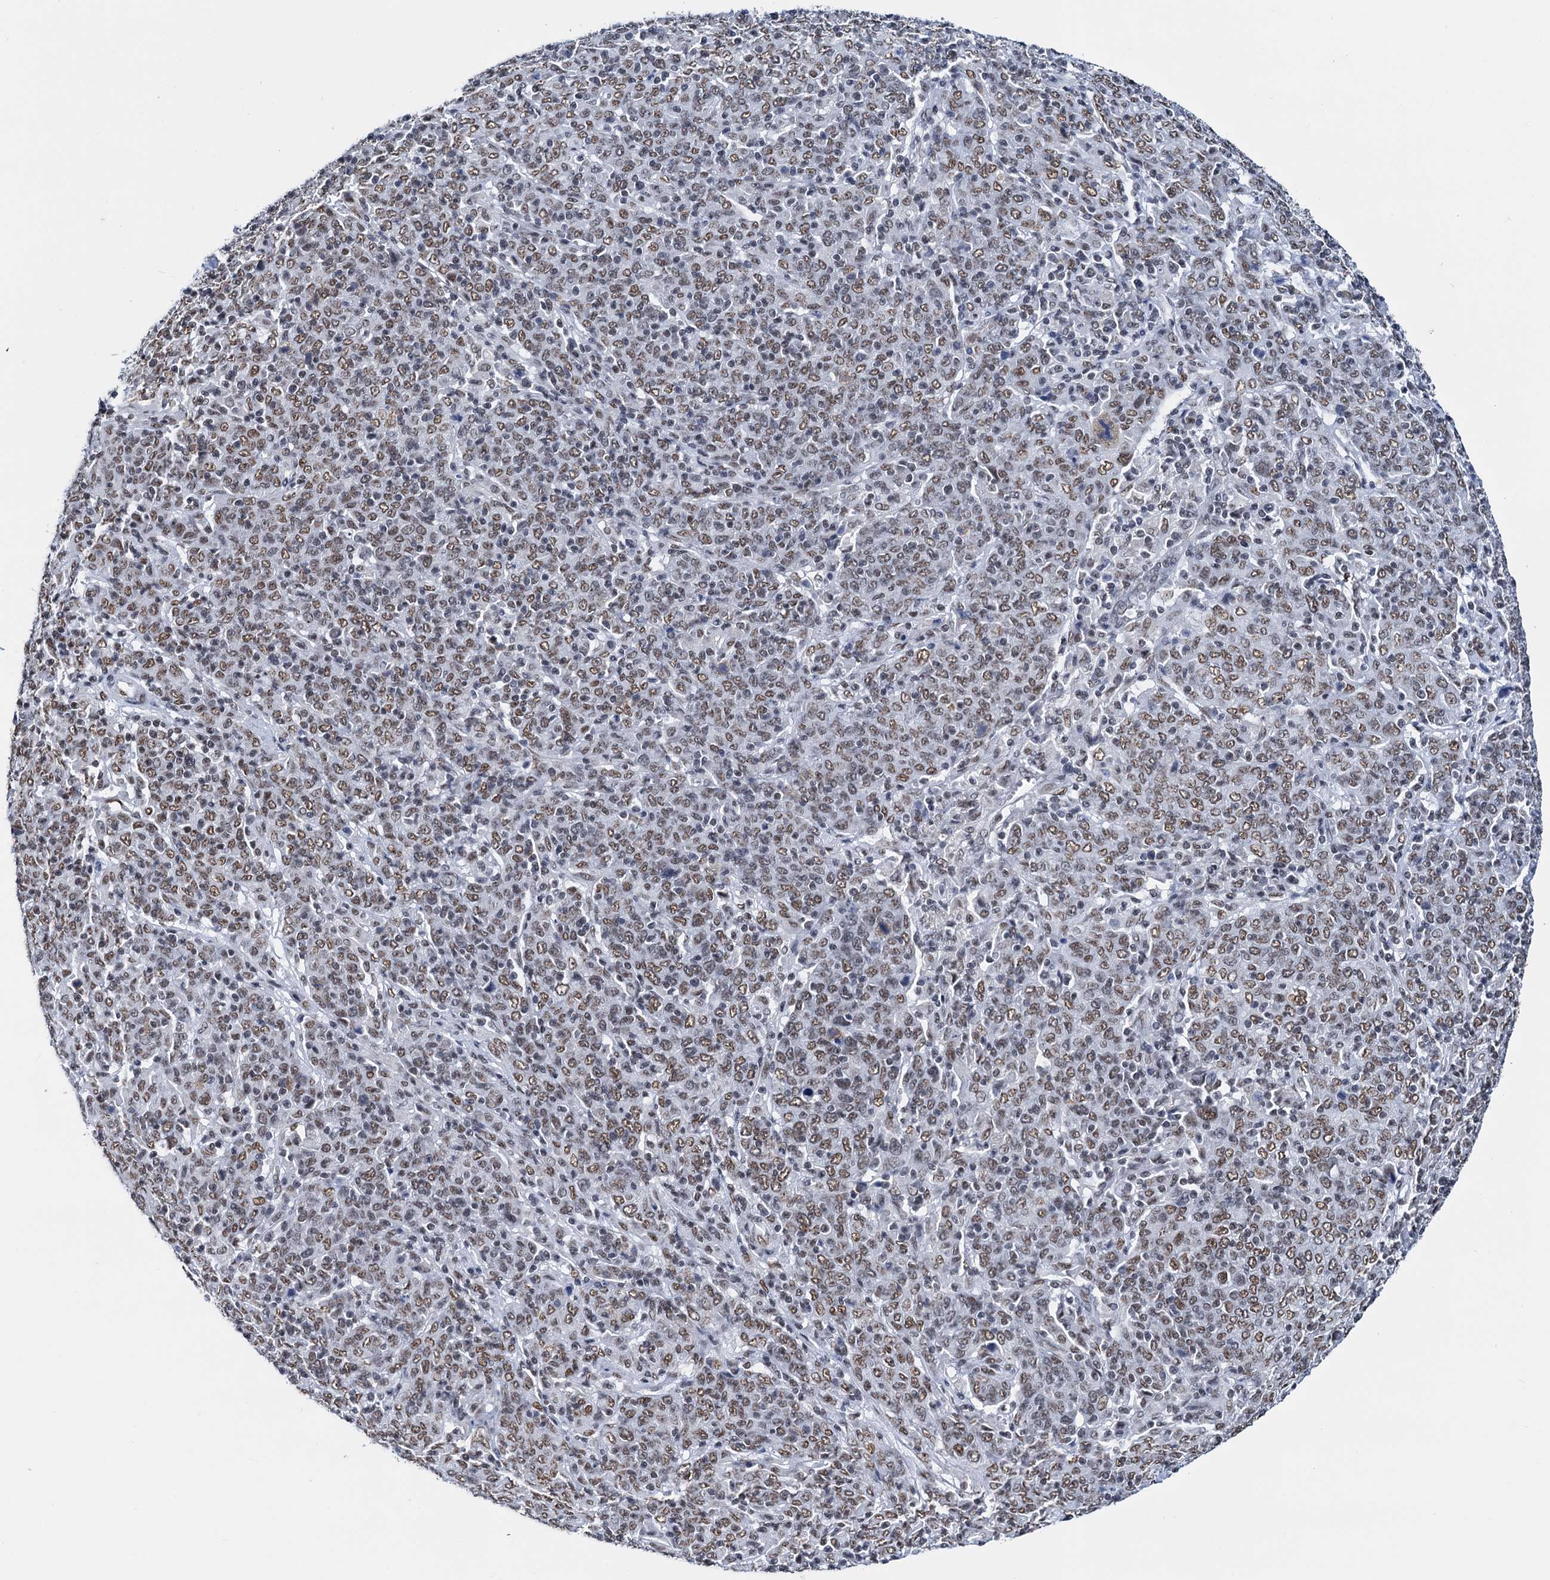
{"staining": {"intensity": "moderate", "quantity": ">75%", "location": "nuclear"}, "tissue": "cervical cancer", "cell_type": "Tumor cells", "image_type": "cancer", "snomed": [{"axis": "morphology", "description": "Squamous cell carcinoma, NOS"}, {"axis": "topography", "description": "Cervix"}], "caption": "There is medium levels of moderate nuclear positivity in tumor cells of cervical cancer (squamous cell carcinoma), as demonstrated by immunohistochemical staining (brown color).", "gene": "SLTM", "patient": {"sex": "female", "age": 67}}